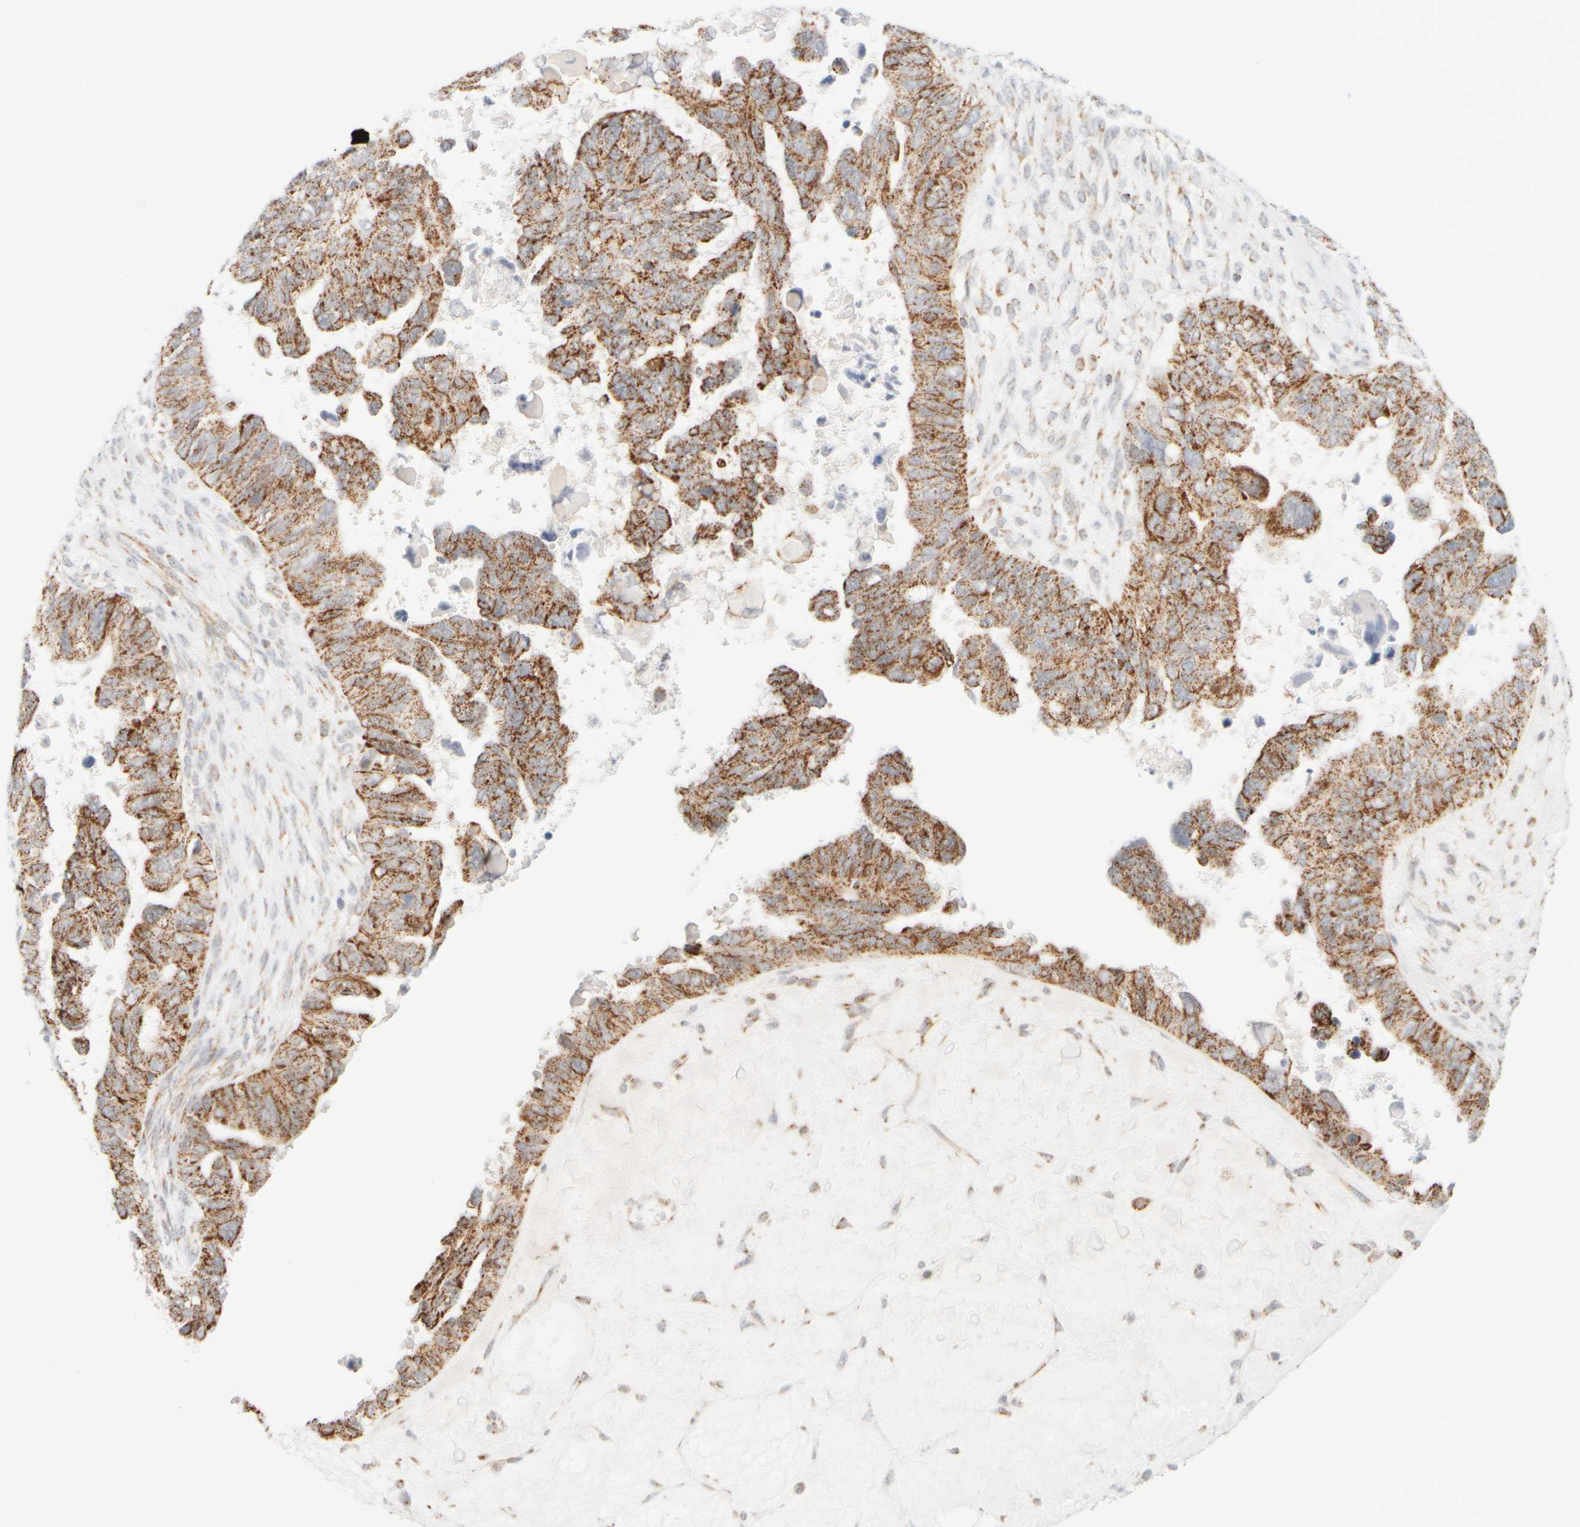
{"staining": {"intensity": "moderate", "quantity": ">75%", "location": "cytoplasmic/membranous"}, "tissue": "ovarian cancer", "cell_type": "Tumor cells", "image_type": "cancer", "snomed": [{"axis": "morphology", "description": "Cystadenocarcinoma, serous, NOS"}, {"axis": "topography", "description": "Ovary"}], "caption": "Immunohistochemical staining of human ovarian serous cystadenocarcinoma reveals medium levels of moderate cytoplasmic/membranous staining in about >75% of tumor cells.", "gene": "PPM1K", "patient": {"sex": "female", "age": 79}}